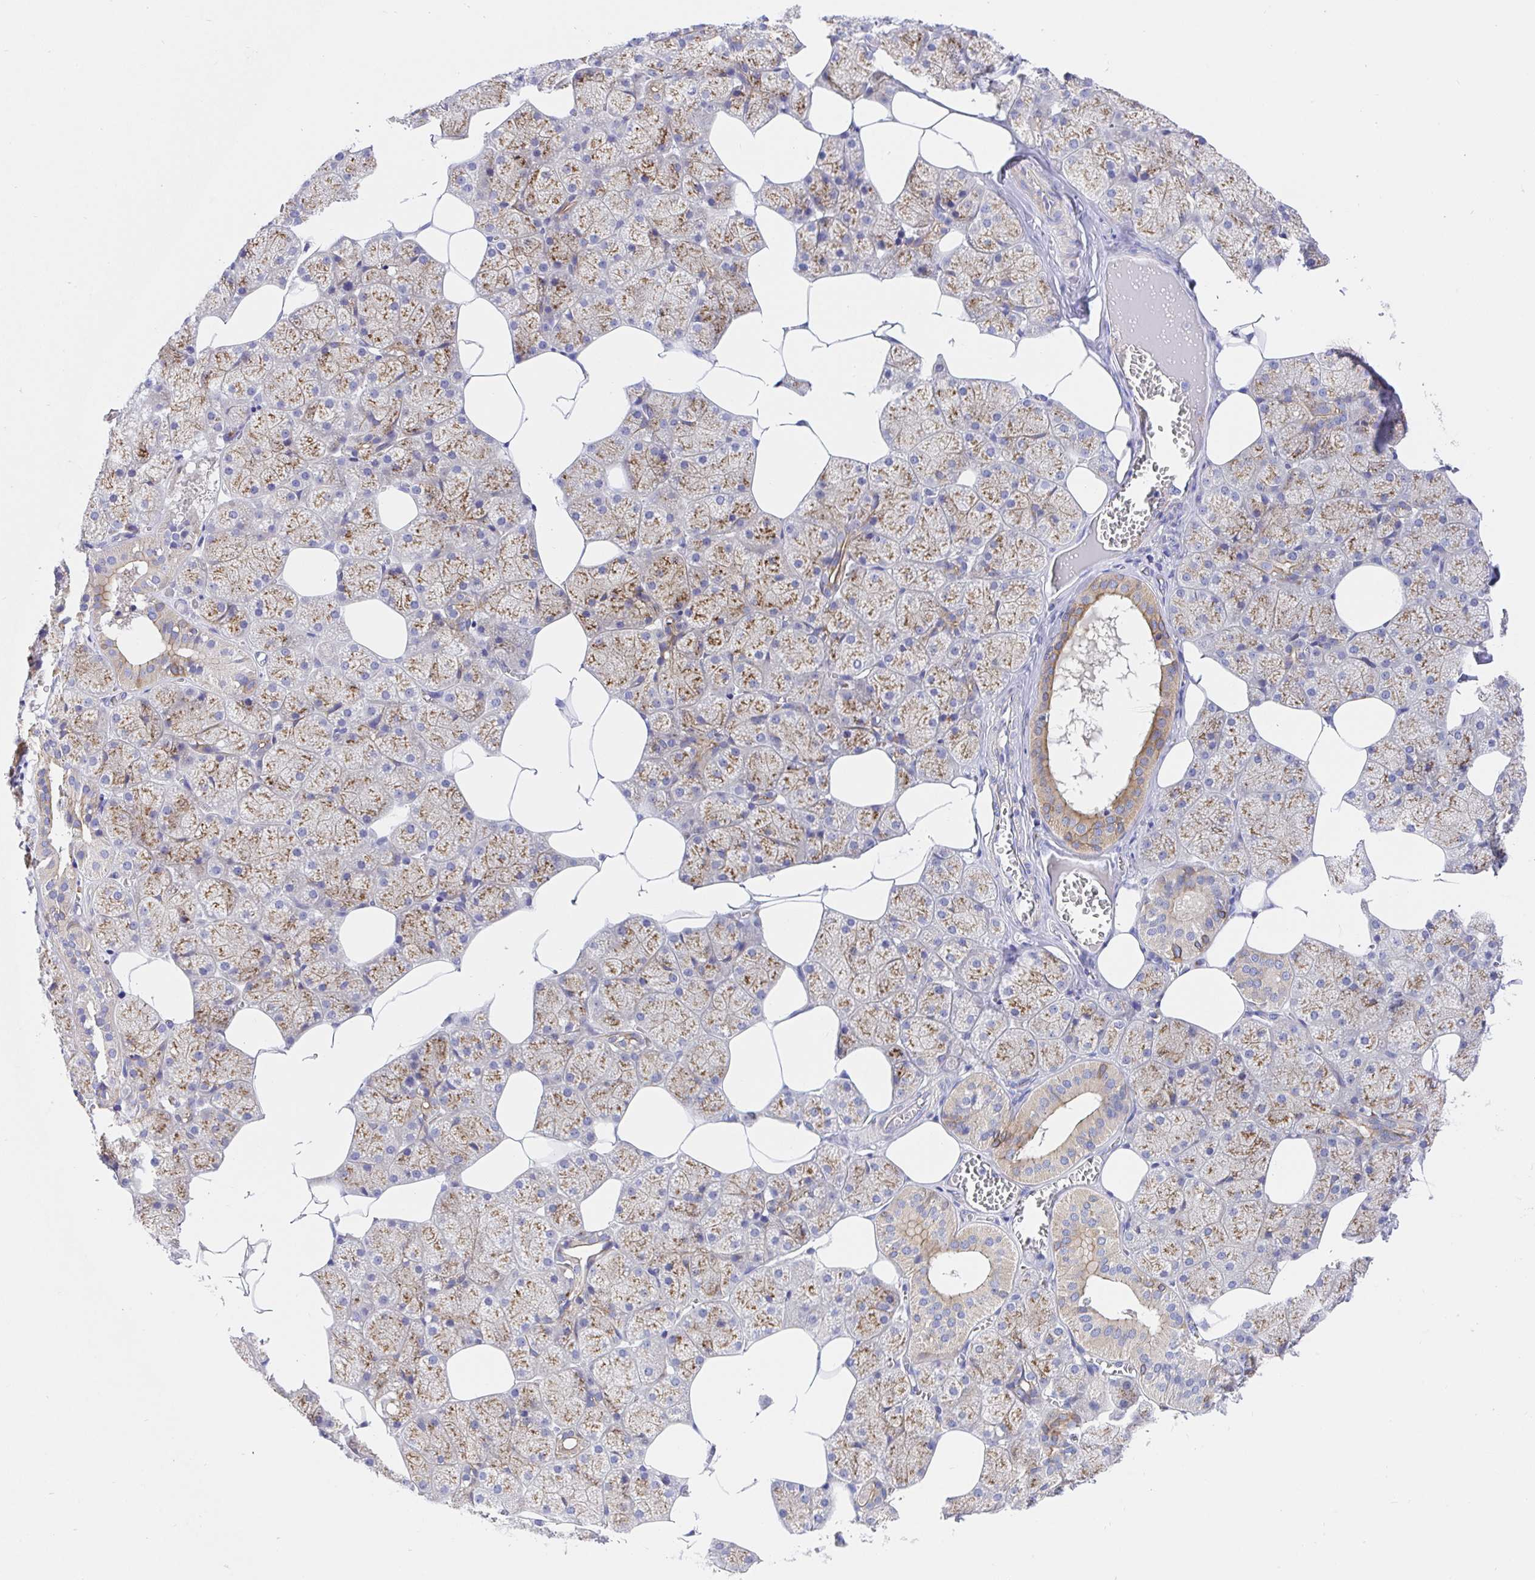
{"staining": {"intensity": "moderate", "quantity": ">75%", "location": "cytoplasmic/membranous"}, "tissue": "salivary gland", "cell_type": "Glandular cells", "image_type": "normal", "snomed": [{"axis": "morphology", "description": "Normal tissue, NOS"}, {"axis": "topography", "description": "Salivary gland"}, {"axis": "topography", "description": "Peripheral nerve tissue"}], "caption": "Immunohistochemistry image of benign salivary gland stained for a protein (brown), which exhibits medium levels of moderate cytoplasmic/membranous positivity in about >75% of glandular cells.", "gene": "GOLGA1", "patient": {"sex": "male", "age": 38}}